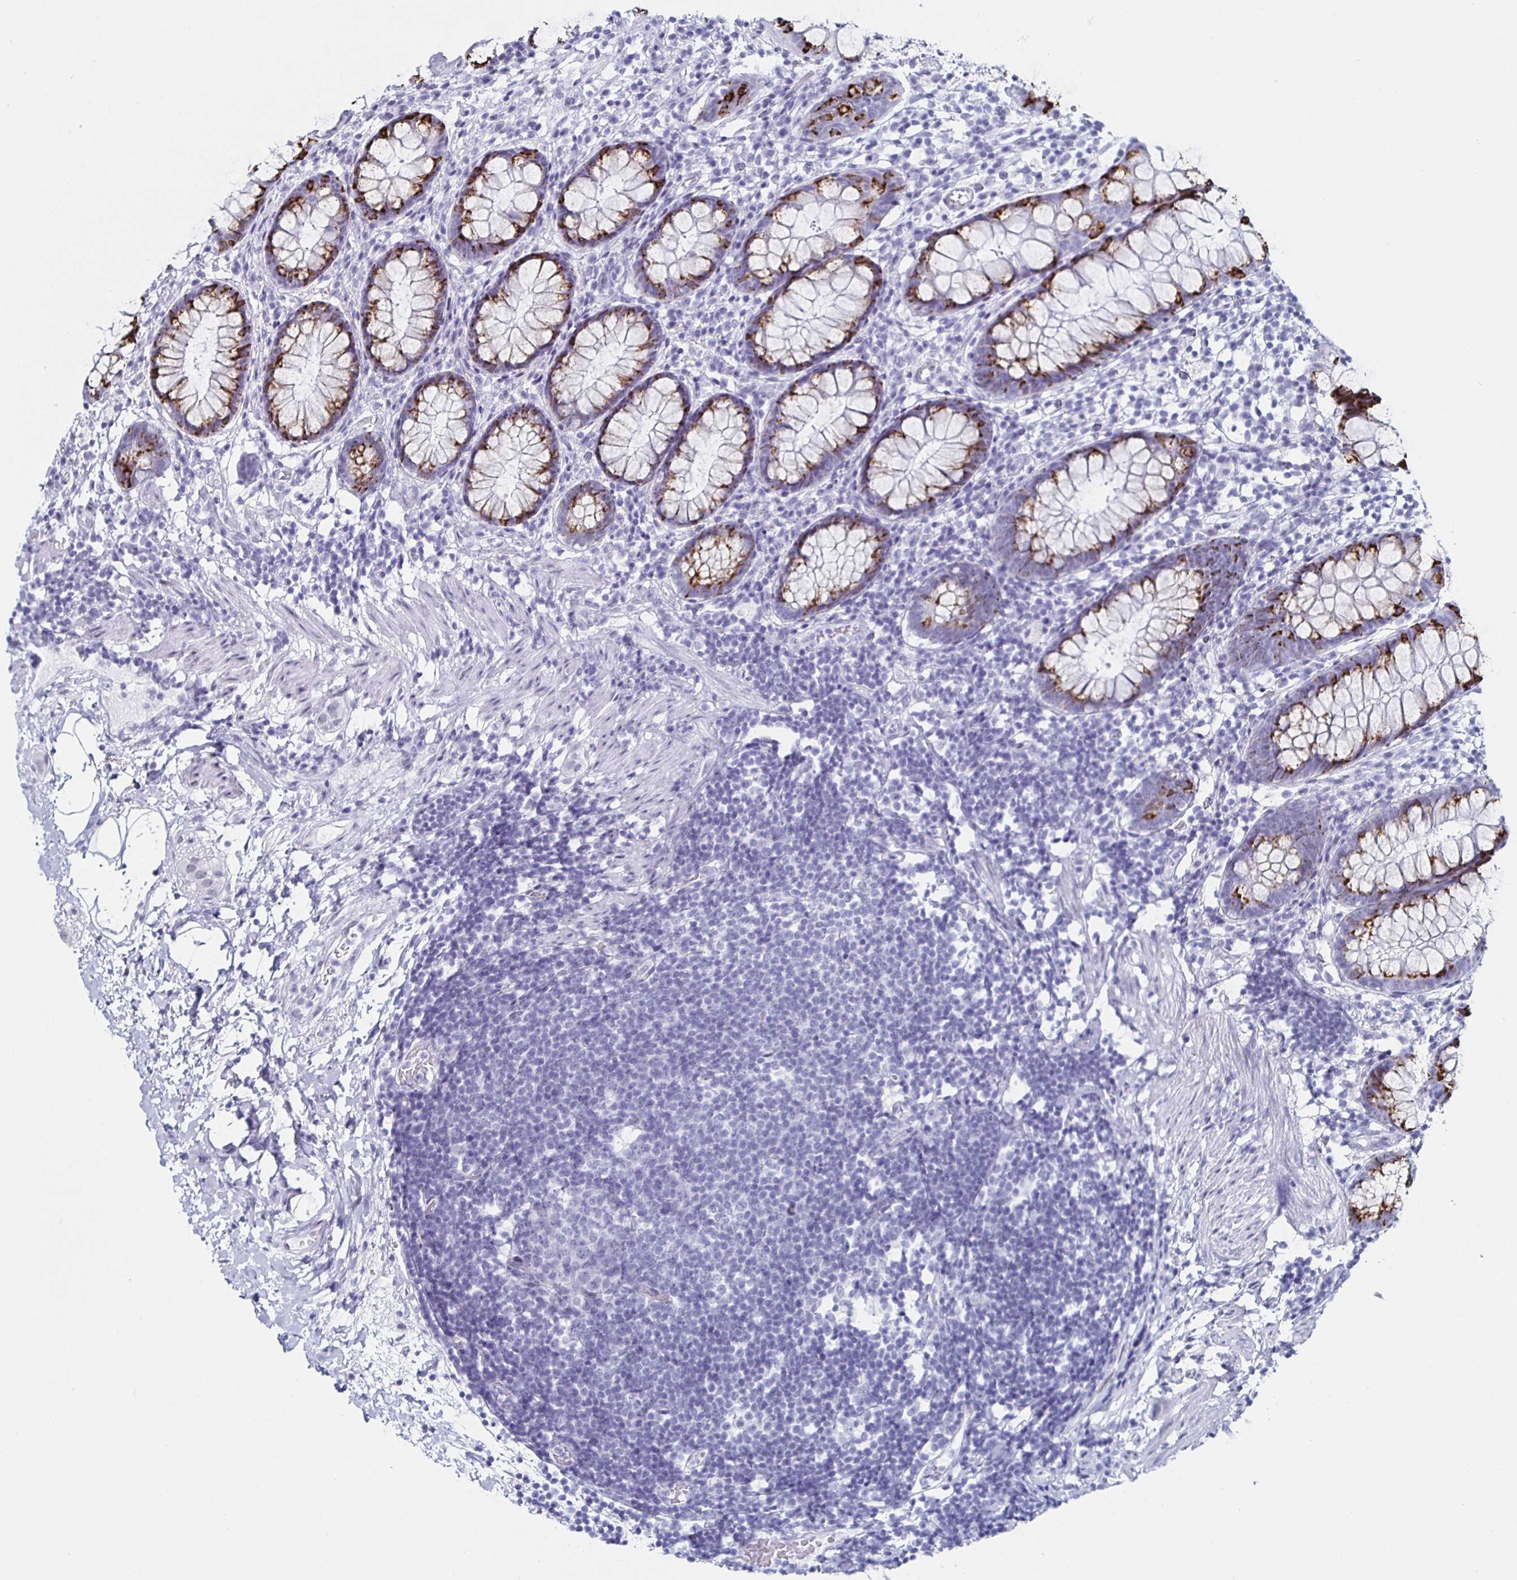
{"staining": {"intensity": "strong", "quantity": "25%-75%", "location": "cytoplasmic/membranous"}, "tissue": "rectum", "cell_type": "Glandular cells", "image_type": "normal", "snomed": [{"axis": "morphology", "description": "Normal tissue, NOS"}, {"axis": "topography", "description": "Rectum"}], "caption": "DAB immunohistochemical staining of benign rectum shows strong cytoplasmic/membranous protein positivity in approximately 25%-75% of glandular cells.", "gene": "KRT4", "patient": {"sex": "female", "age": 62}}